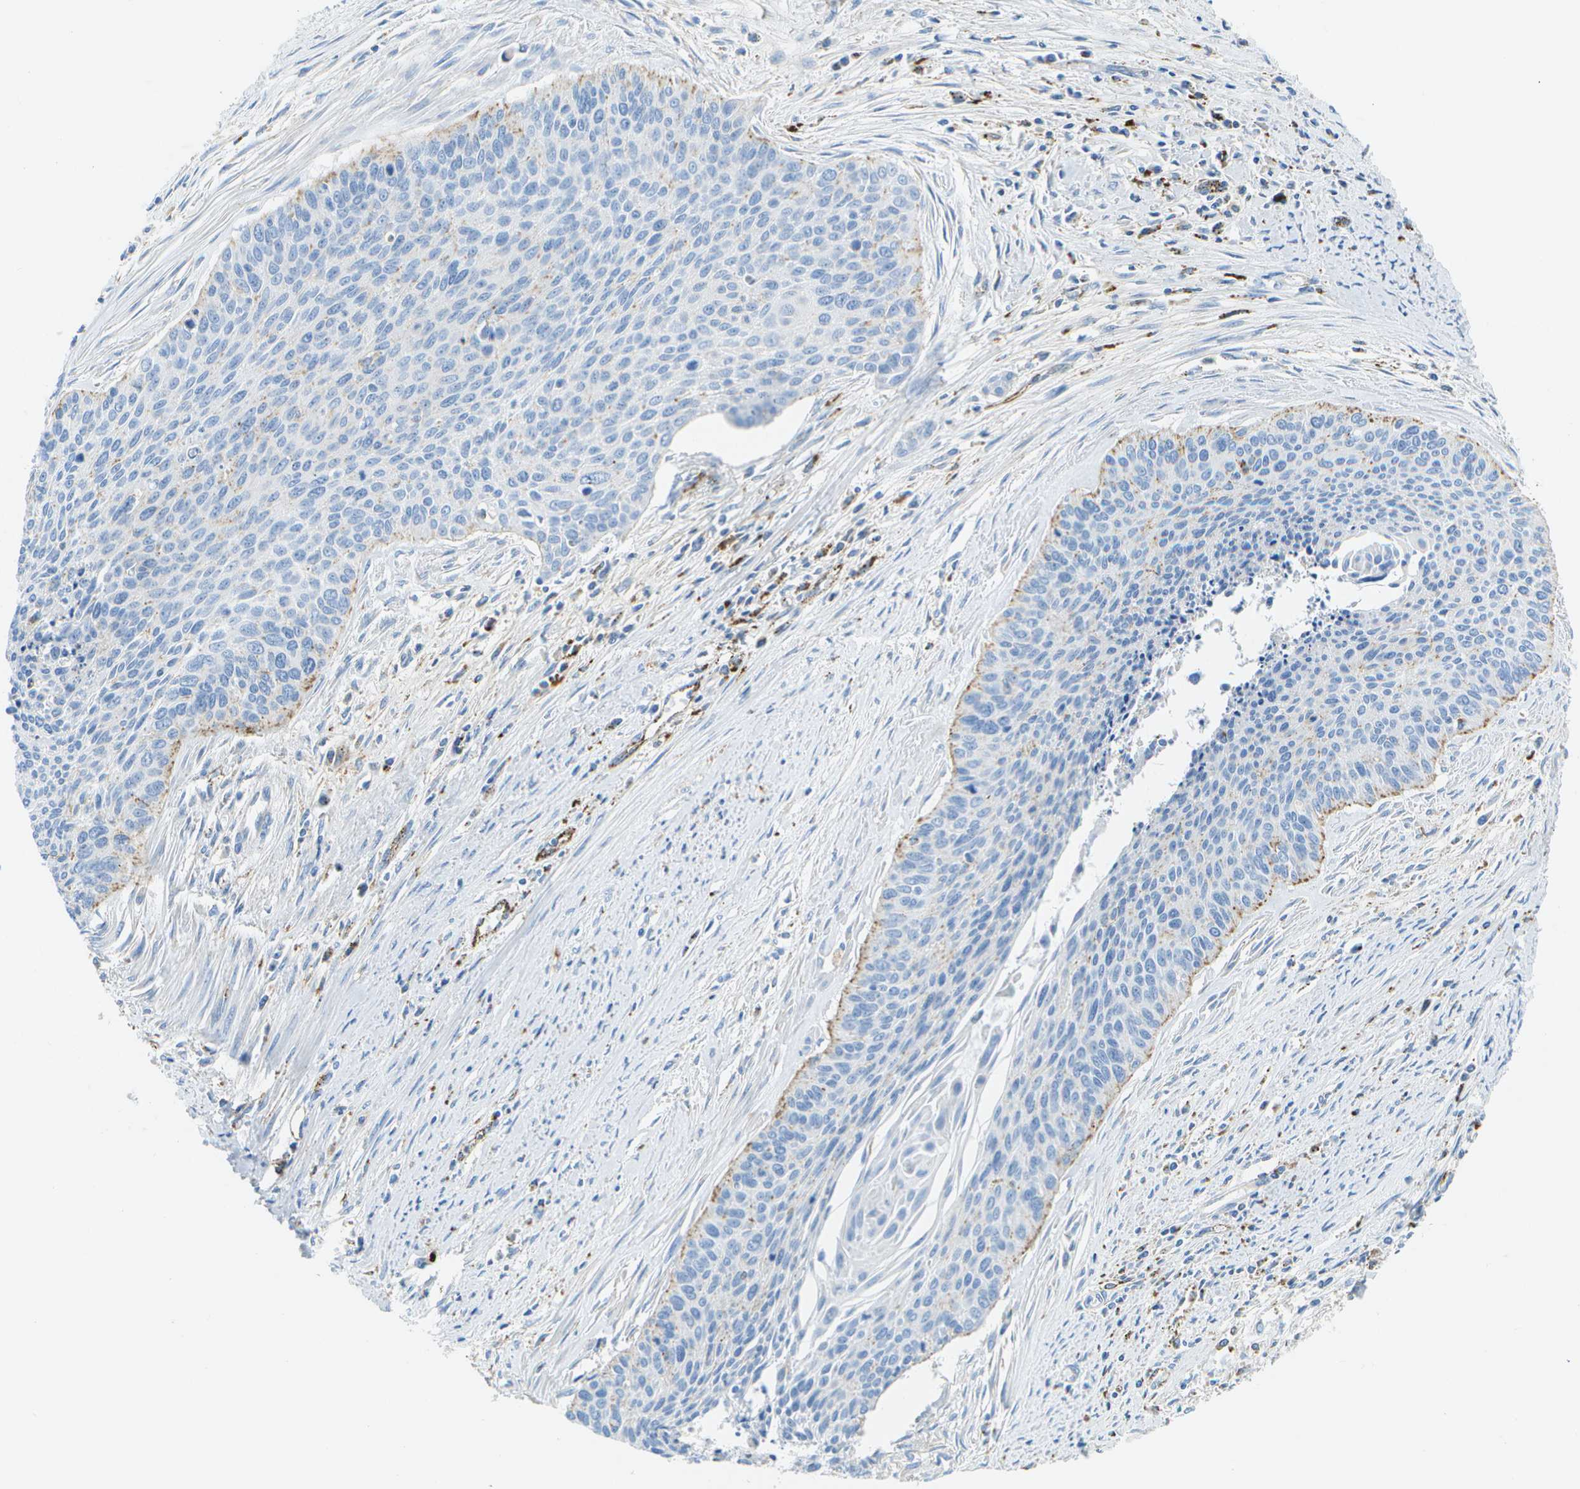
{"staining": {"intensity": "weak", "quantity": "<25%", "location": "cytoplasmic/membranous"}, "tissue": "cervical cancer", "cell_type": "Tumor cells", "image_type": "cancer", "snomed": [{"axis": "morphology", "description": "Squamous cell carcinoma, NOS"}, {"axis": "topography", "description": "Cervix"}], "caption": "Human cervical squamous cell carcinoma stained for a protein using immunohistochemistry shows no positivity in tumor cells.", "gene": "PRCP", "patient": {"sex": "female", "age": 55}}